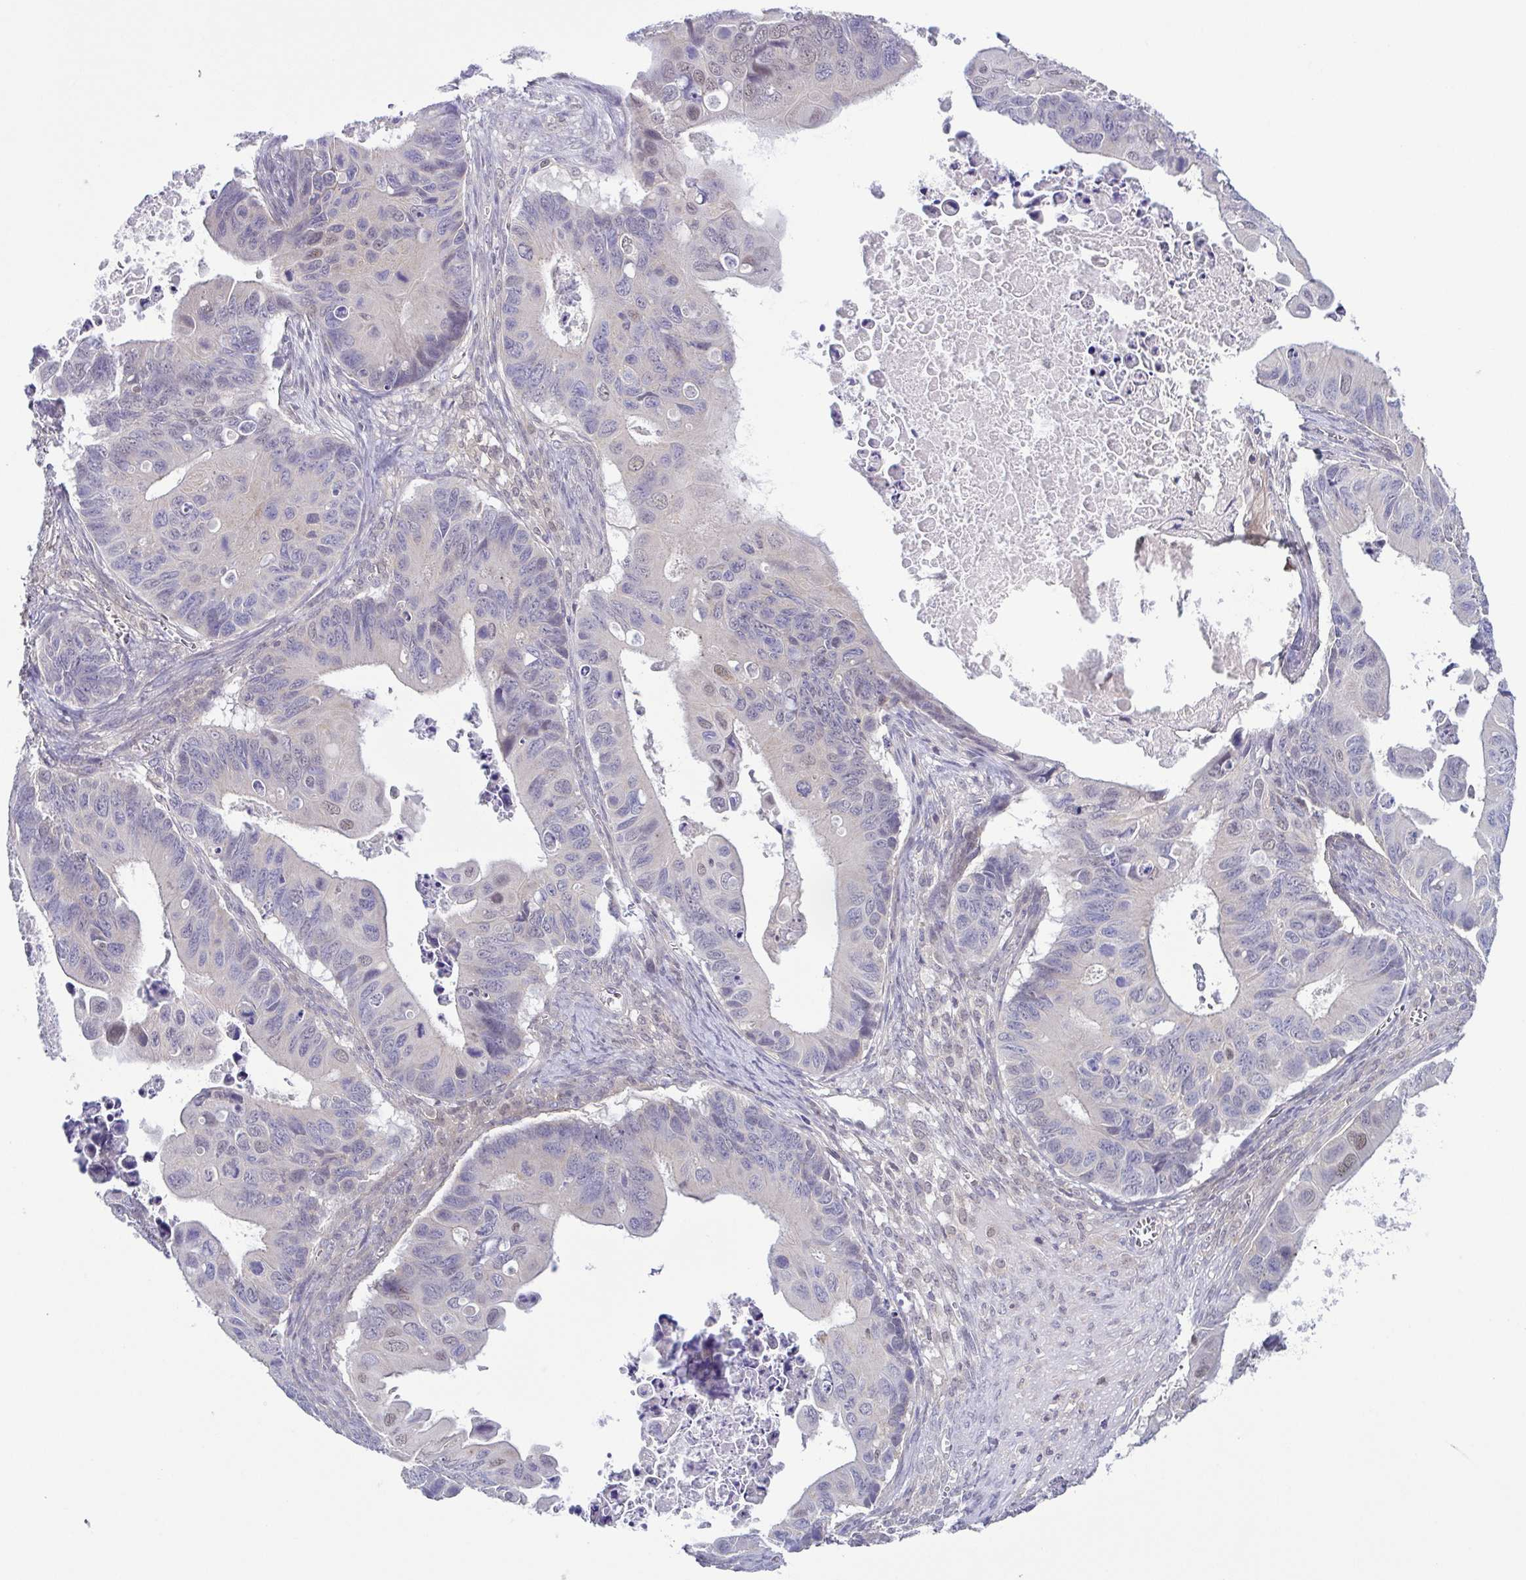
{"staining": {"intensity": "negative", "quantity": "none", "location": "none"}, "tissue": "ovarian cancer", "cell_type": "Tumor cells", "image_type": "cancer", "snomed": [{"axis": "morphology", "description": "Cystadenocarcinoma, mucinous, NOS"}, {"axis": "topography", "description": "Ovary"}], "caption": "Protein analysis of mucinous cystadenocarcinoma (ovarian) reveals no significant expression in tumor cells.", "gene": "UBE2Q1", "patient": {"sex": "female", "age": 64}}